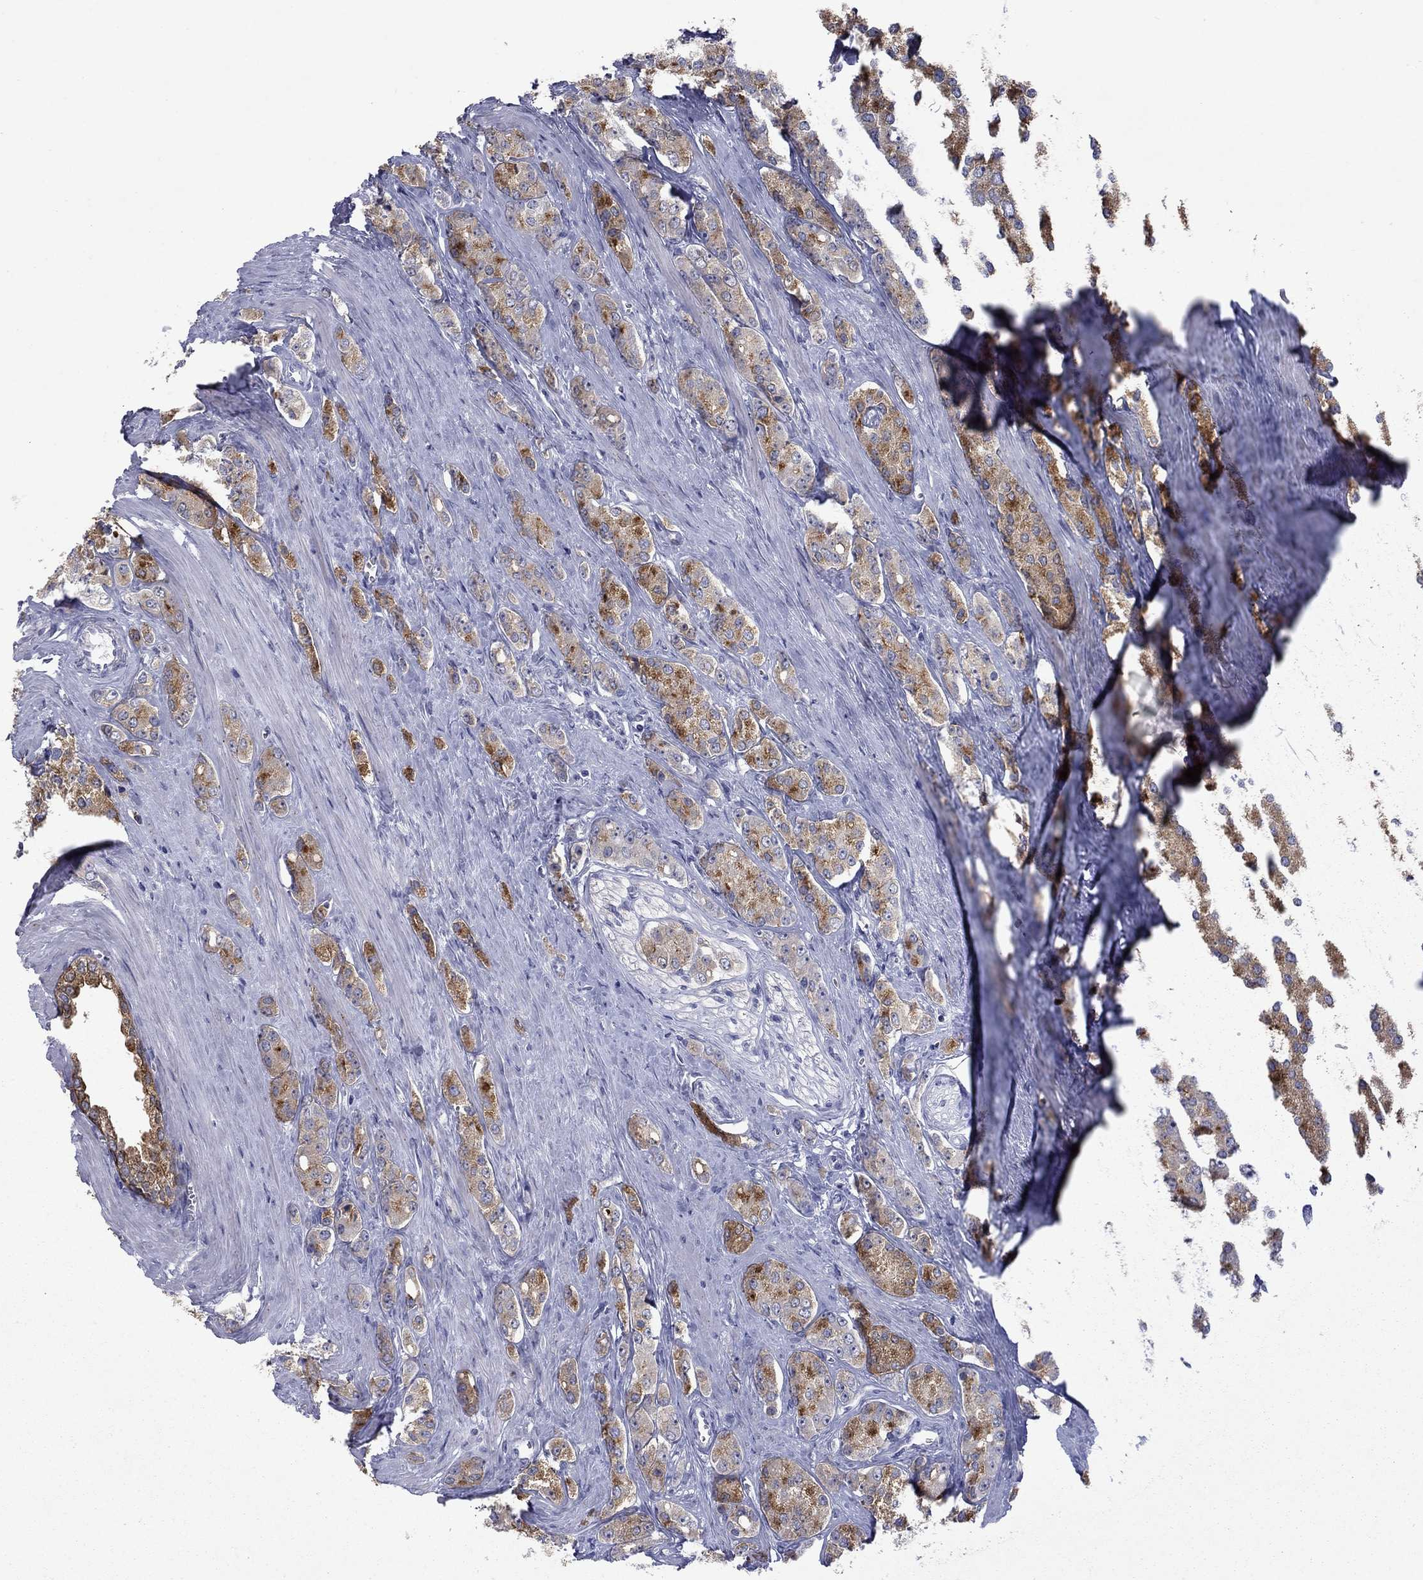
{"staining": {"intensity": "moderate", "quantity": "25%-75%", "location": "cytoplasmic/membranous"}, "tissue": "prostate cancer", "cell_type": "Tumor cells", "image_type": "cancer", "snomed": [{"axis": "morphology", "description": "Adenocarcinoma, NOS"}, {"axis": "topography", "description": "Prostate"}], "caption": "Prostate cancer was stained to show a protein in brown. There is medium levels of moderate cytoplasmic/membranous staining in approximately 25%-75% of tumor cells. (IHC, brightfield microscopy, high magnification).", "gene": "TMPRSS11A", "patient": {"sex": "male", "age": 67}}